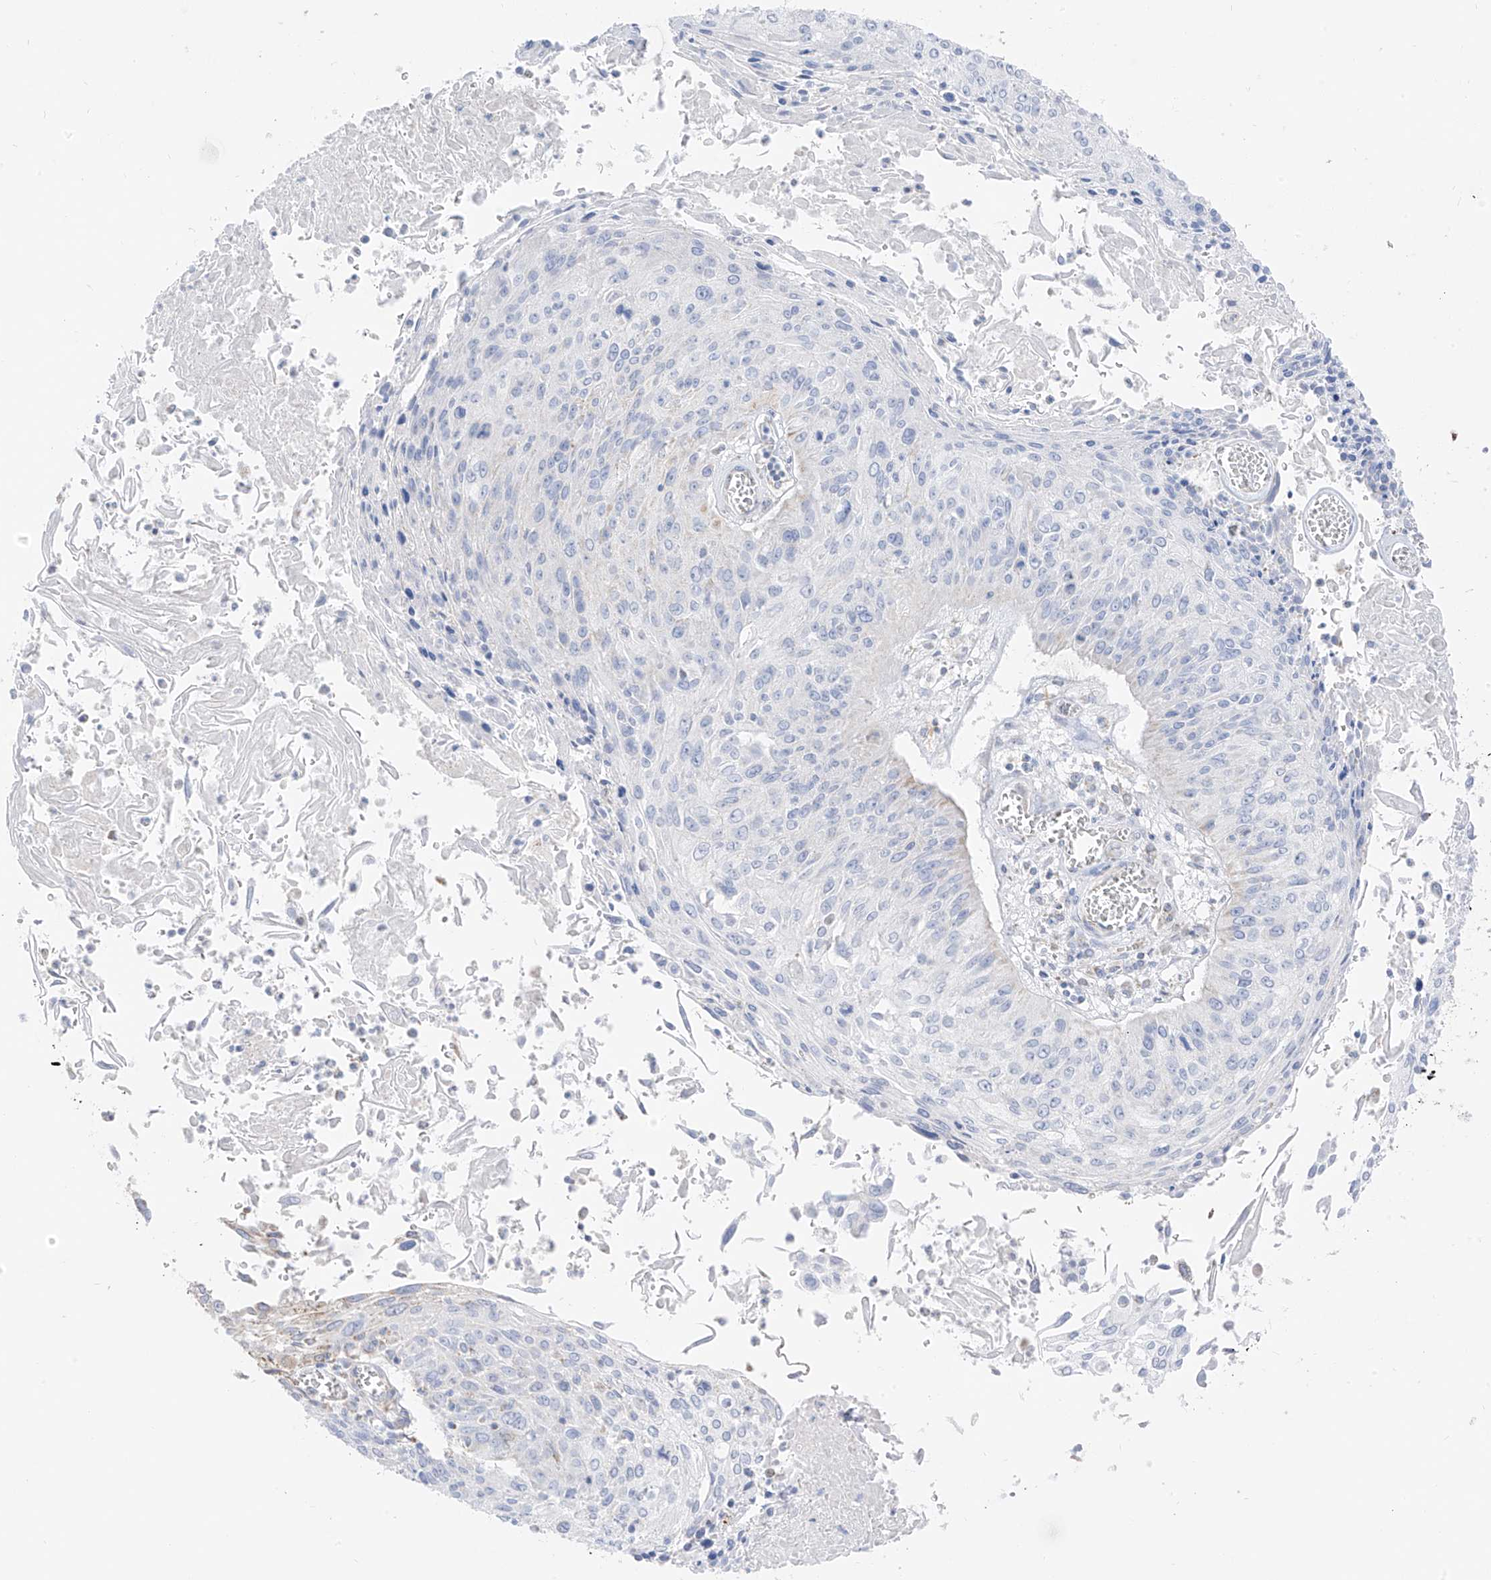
{"staining": {"intensity": "negative", "quantity": "none", "location": "none"}, "tissue": "cervical cancer", "cell_type": "Tumor cells", "image_type": "cancer", "snomed": [{"axis": "morphology", "description": "Squamous cell carcinoma, NOS"}, {"axis": "topography", "description": "Cervix"}], "caption": "A histopathology image of cervical cancer (squamous cell carcinoma) stained for a protein reveals no brown staining in tumor cells. (Stains: DAB immunohistochemistry (IHC) with hematoxylin counter stain, Microscopy: brightfield microscopy at high magnification).", "gene": "ETHE1", "patient": {"sex": "female", "age": 51}}